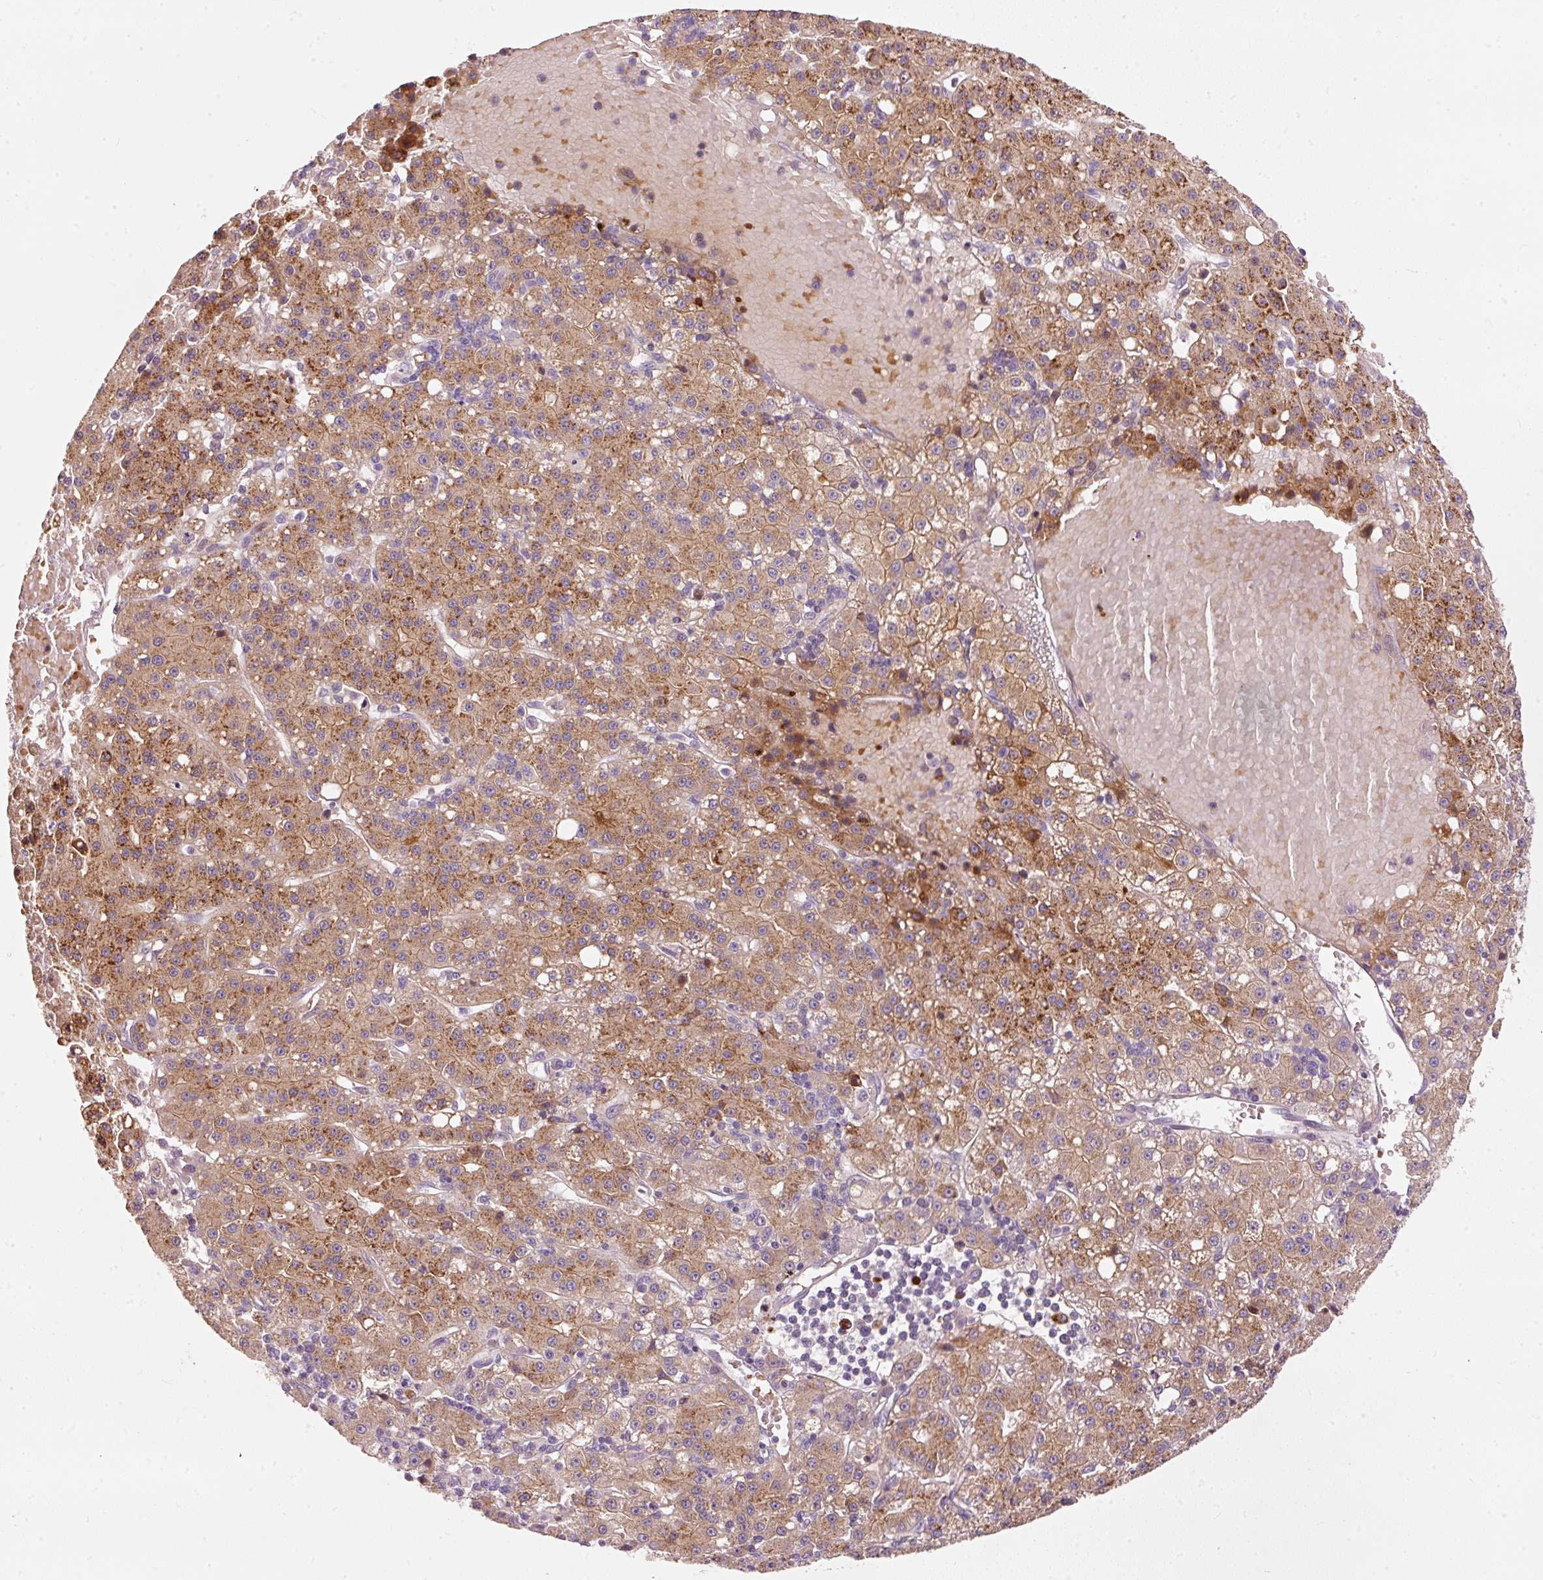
{"staining": {"intensity": "moderate", "quantity": ">75%", "location": "cytoplasmic/membranous"}, "tissue": "liver cancer", "cell_type": "Tumor cells", "image_type": "cancer", "snomed": [{"axis": "morphology", "description": "Carcinoma, Hepatocellular, NOS"}, {"axis": "topography", "description": "Liver"}], "caption": "Hepatocellular carcinoma (liver) was stained to show a protein in brown. There is medium levels of moderate cytoplasmic/membranous expression in approximately >75% of tumor cells.", "gene": "KLHL21", "patient": {"sex": "male", "age": 76}}